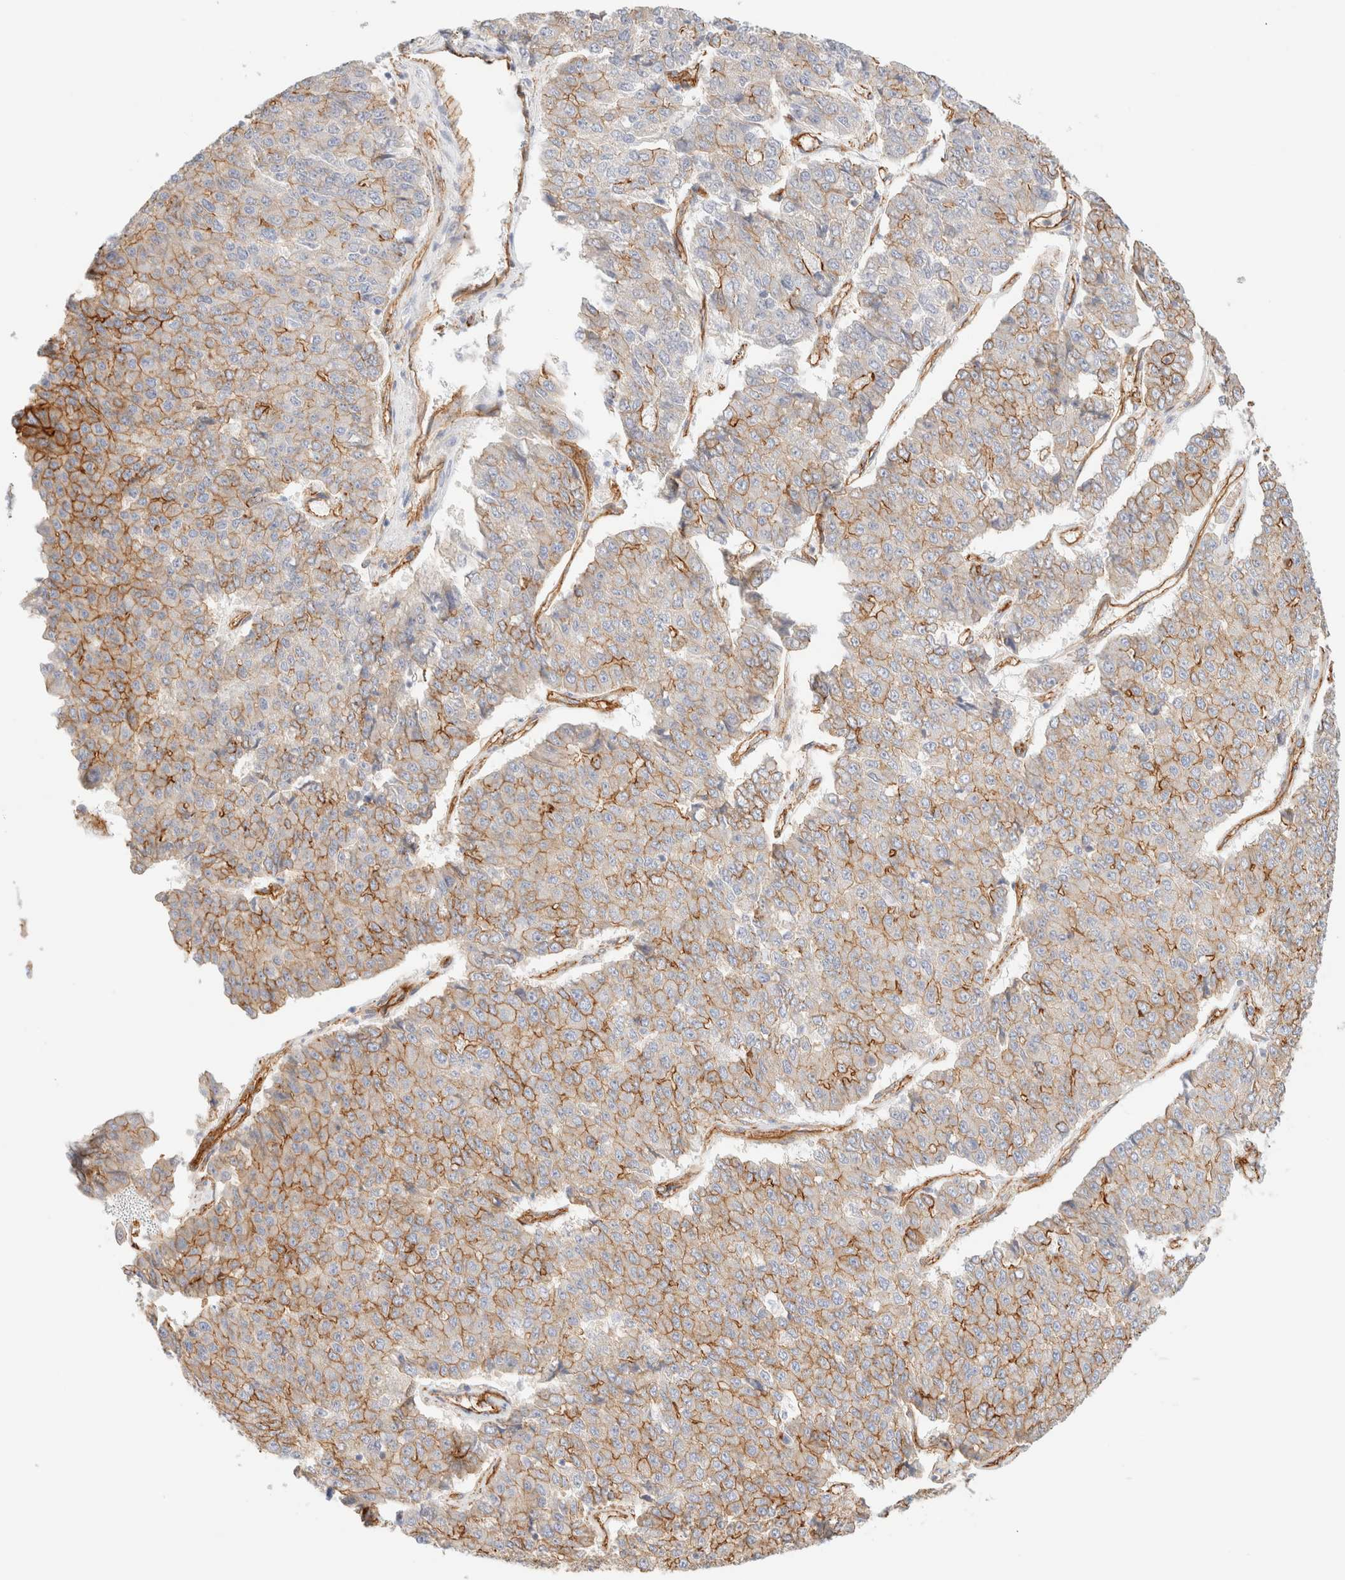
{"staining": {"intensity": "moderate", "quantity": "25%-75%", "location": "cytoplasmic/membranous"}, "tissue": "pancreatic cancer", "cell_type": "Tumor cells", "image_type": "cancer", "snomed": [{"axis": "morphology", "description": "Adenocarcinoma, NOS"}, {"axis": "topography", "description": "Pancreas"}], "caption": "Pancreatic adenocarcinoma stained with DAB immunohistochemistry (IHC) demonstrates medium levels of moderate cytoplasmic/membranous staining in approximately 25%-75% of tumor cells. The protein is shown in brown color, while the nuclei are stained blue.", "gene": "CYB5R4", "patient": {"sex": "male", "age": 50}}